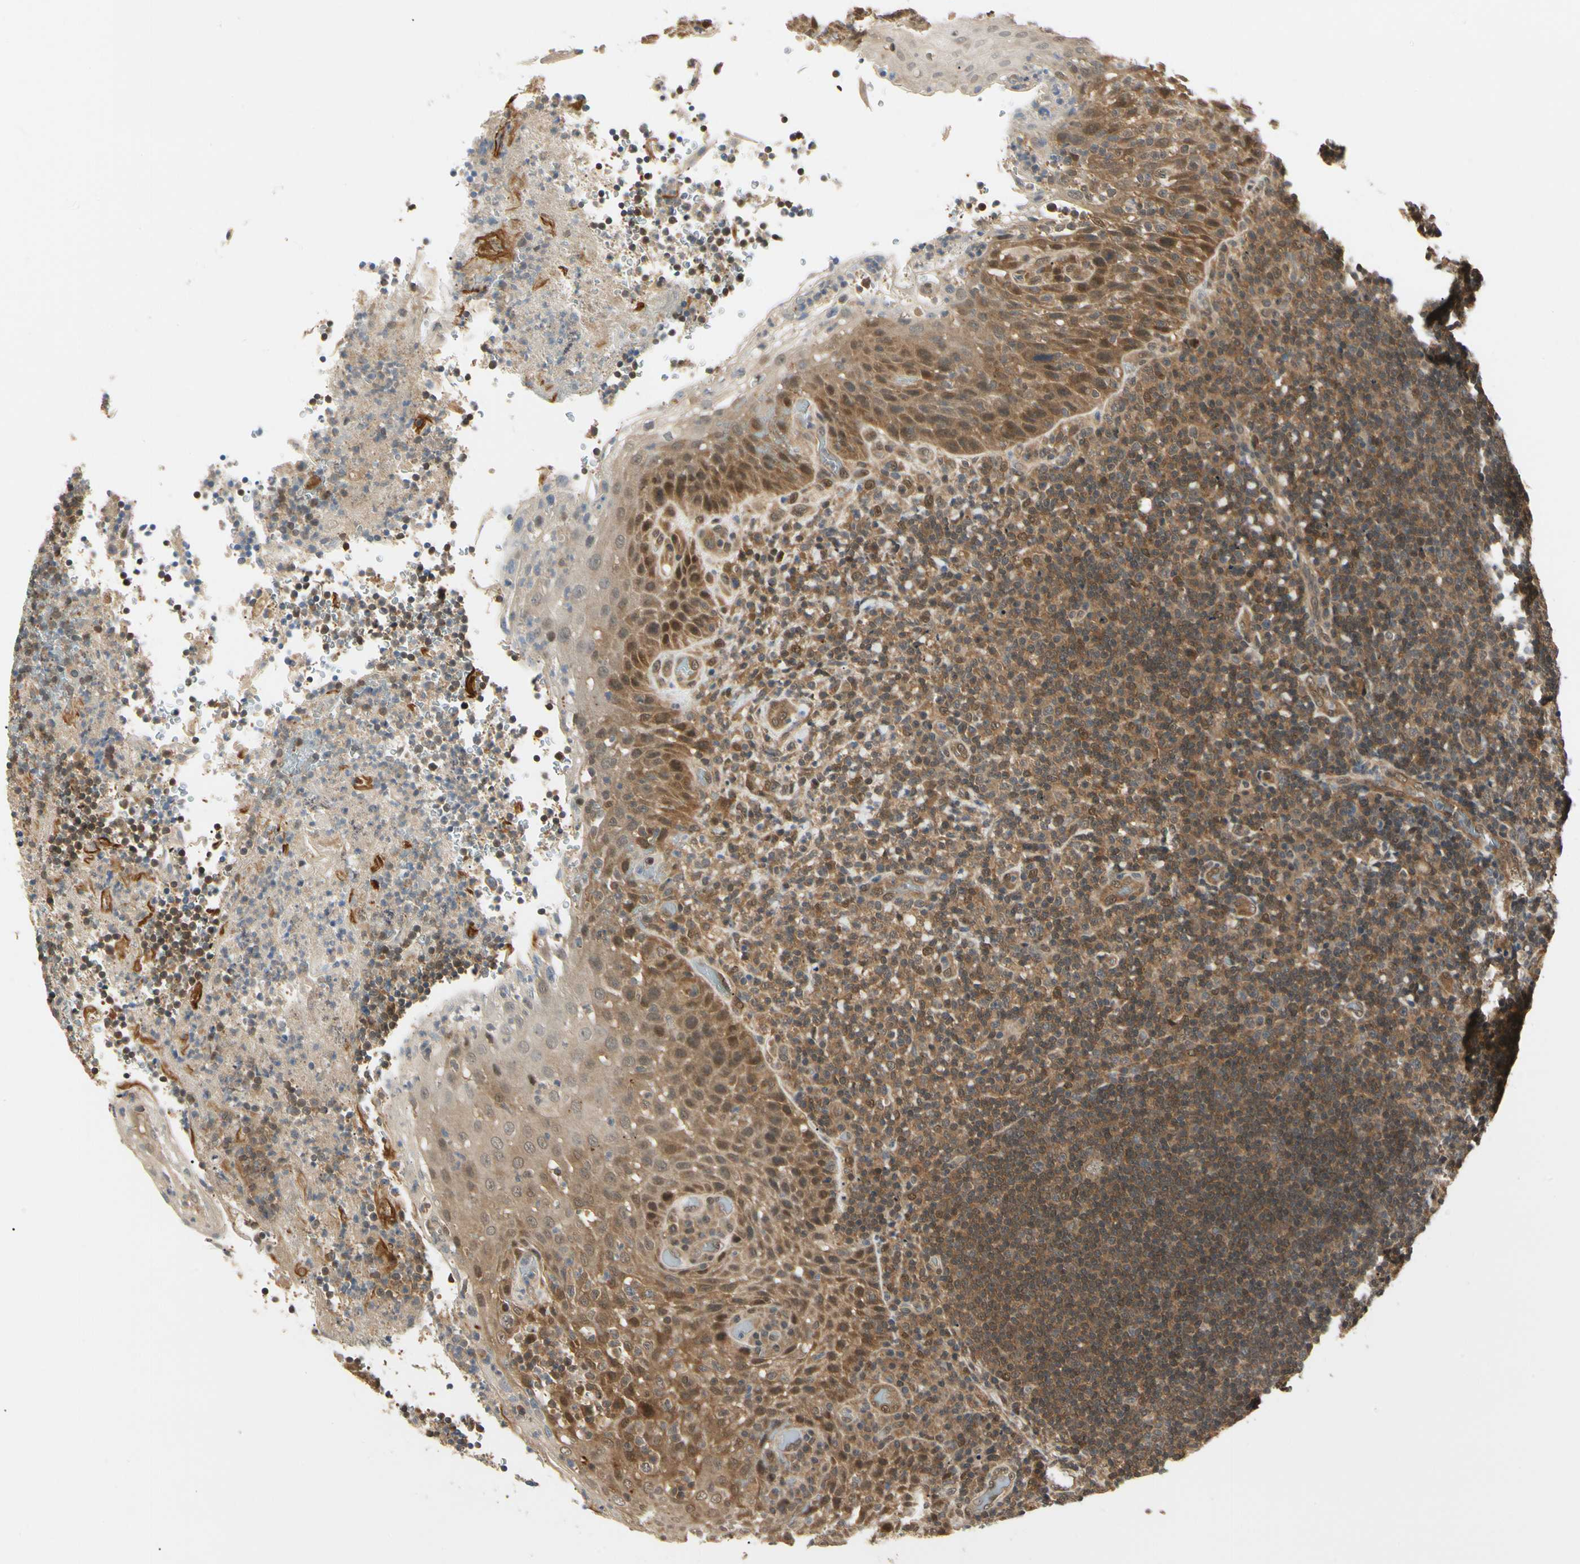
{"staining": {"intensity": "moderate", "quantity": ">75%", "location": "cytoplasmic/membranous,nuclear"}, "tissue": "lymphoma", "cell_type": "Tumor cells", "image_type": "cancer", "snomed": [{"axis": "morphology", "description": "Malignant lymphoma, non-Hodgkin's type, High grade"}, {"axis": "topography", "description": "Tonsil"}], "caption": "High-grade malignant lymphoma, non-Hodgkin's type stained for a protein (brown) shows moderate cytoplasmic/membranous and nuclear positive positivity in approximately >75% of tumor cells.", "gene": "UBE2Z", "patient": {"sex": "female", "age": 36}}